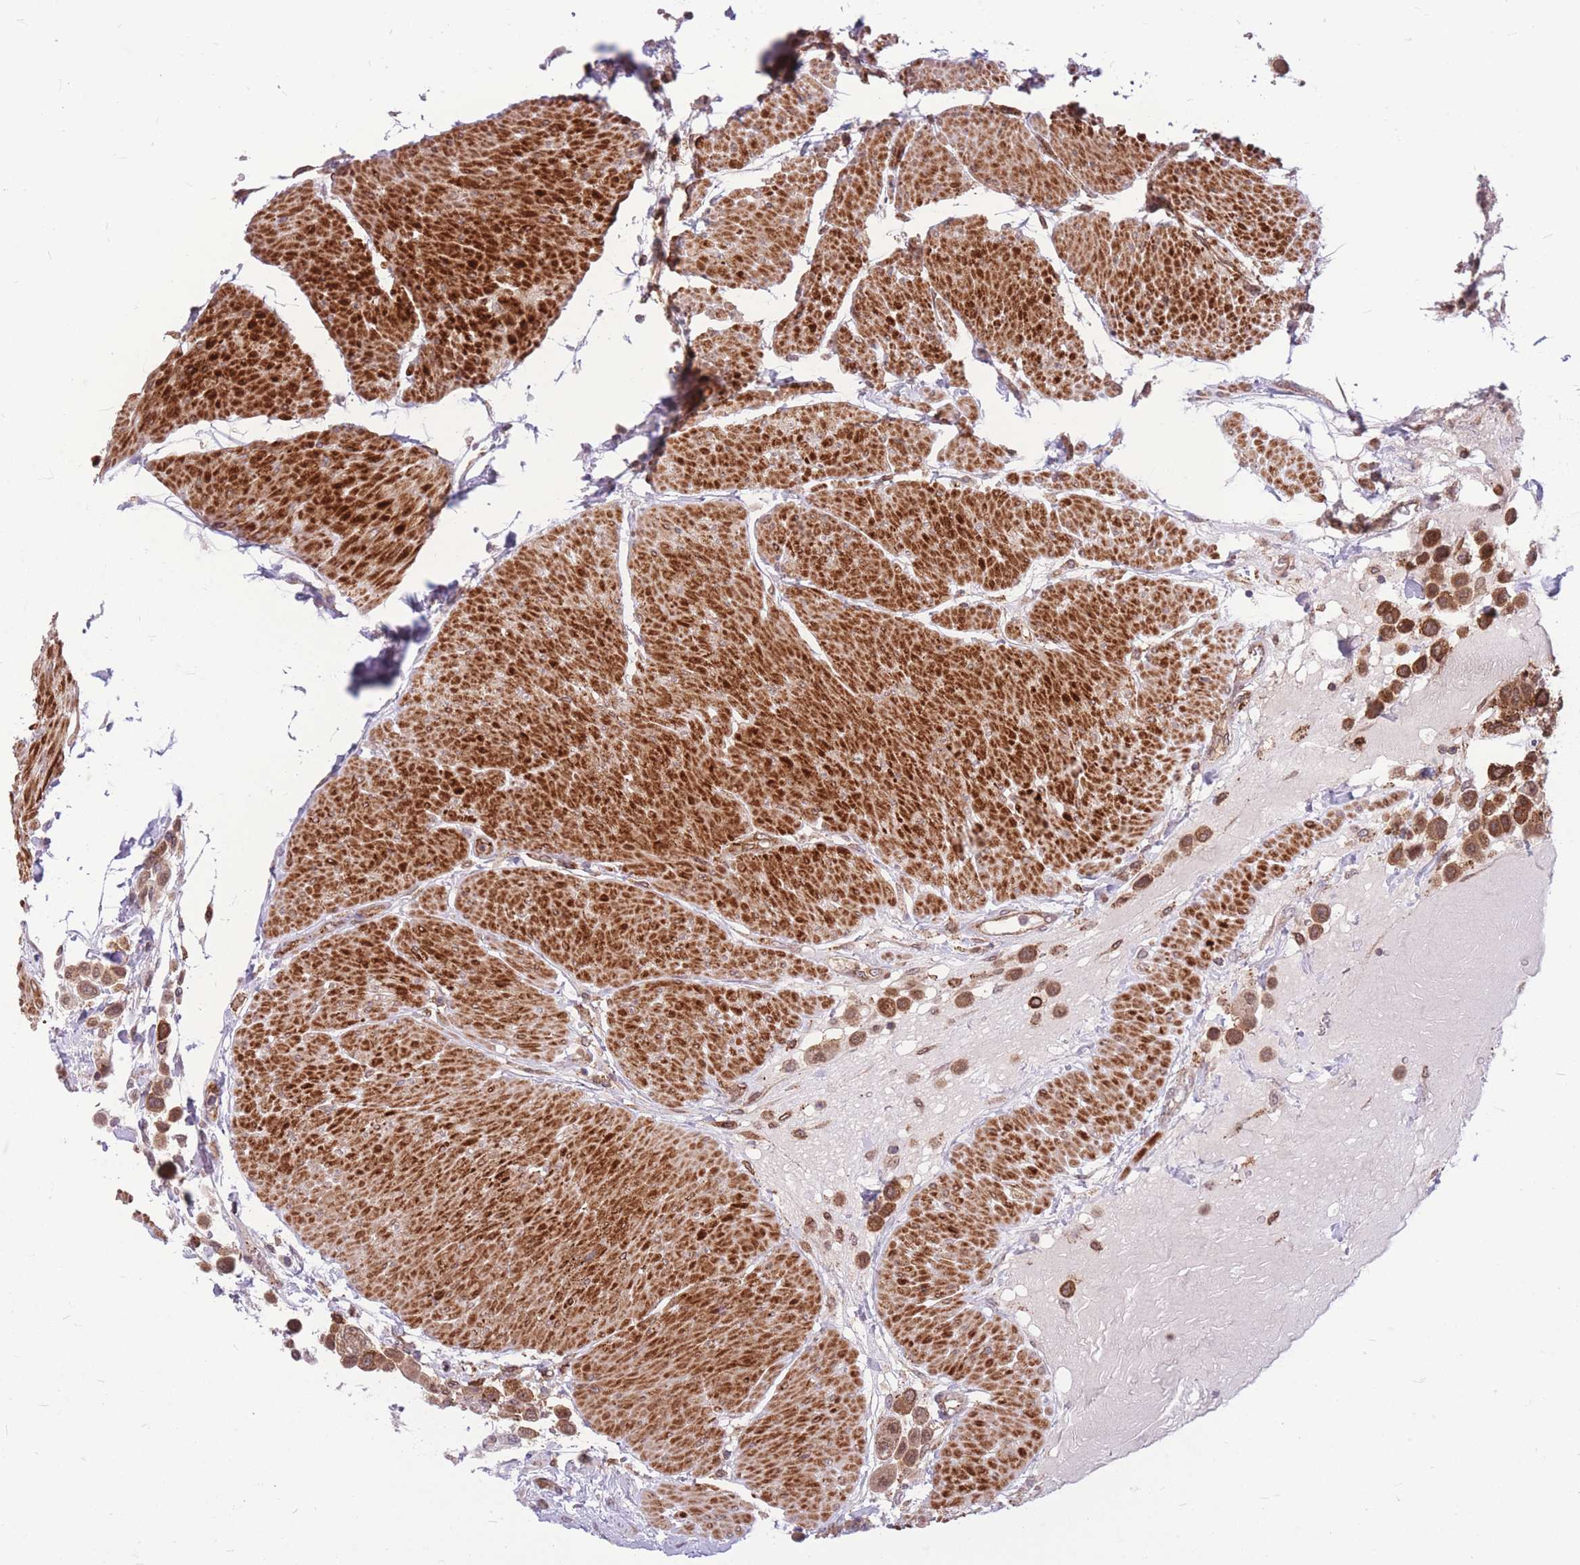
{"staining": {"intensity": "strong", "quantity": ">75%", "location": "cytoplasmic/membranous"}, "tissue": "urothelial cancer", "cell_type": "Tumor cells", "image_type": "cancer", "snomed": [{"axis": "morphology", "description": "Urothelial carcinoma, High grade"}, {"axis": "topography", "description": "Urinary bladder"}], "caption": "This histopathology image displays urothelial carcinoma (high-grade) stained with immunohistochemistry (IHC) to label a protein in brown. The cytoplasmic/membranous of tumor cells show strong positivity for the protein. Nuclei are counter-stained blue.", "gene": "TCF20", "patient": {"sex": "male", "age": 50}}